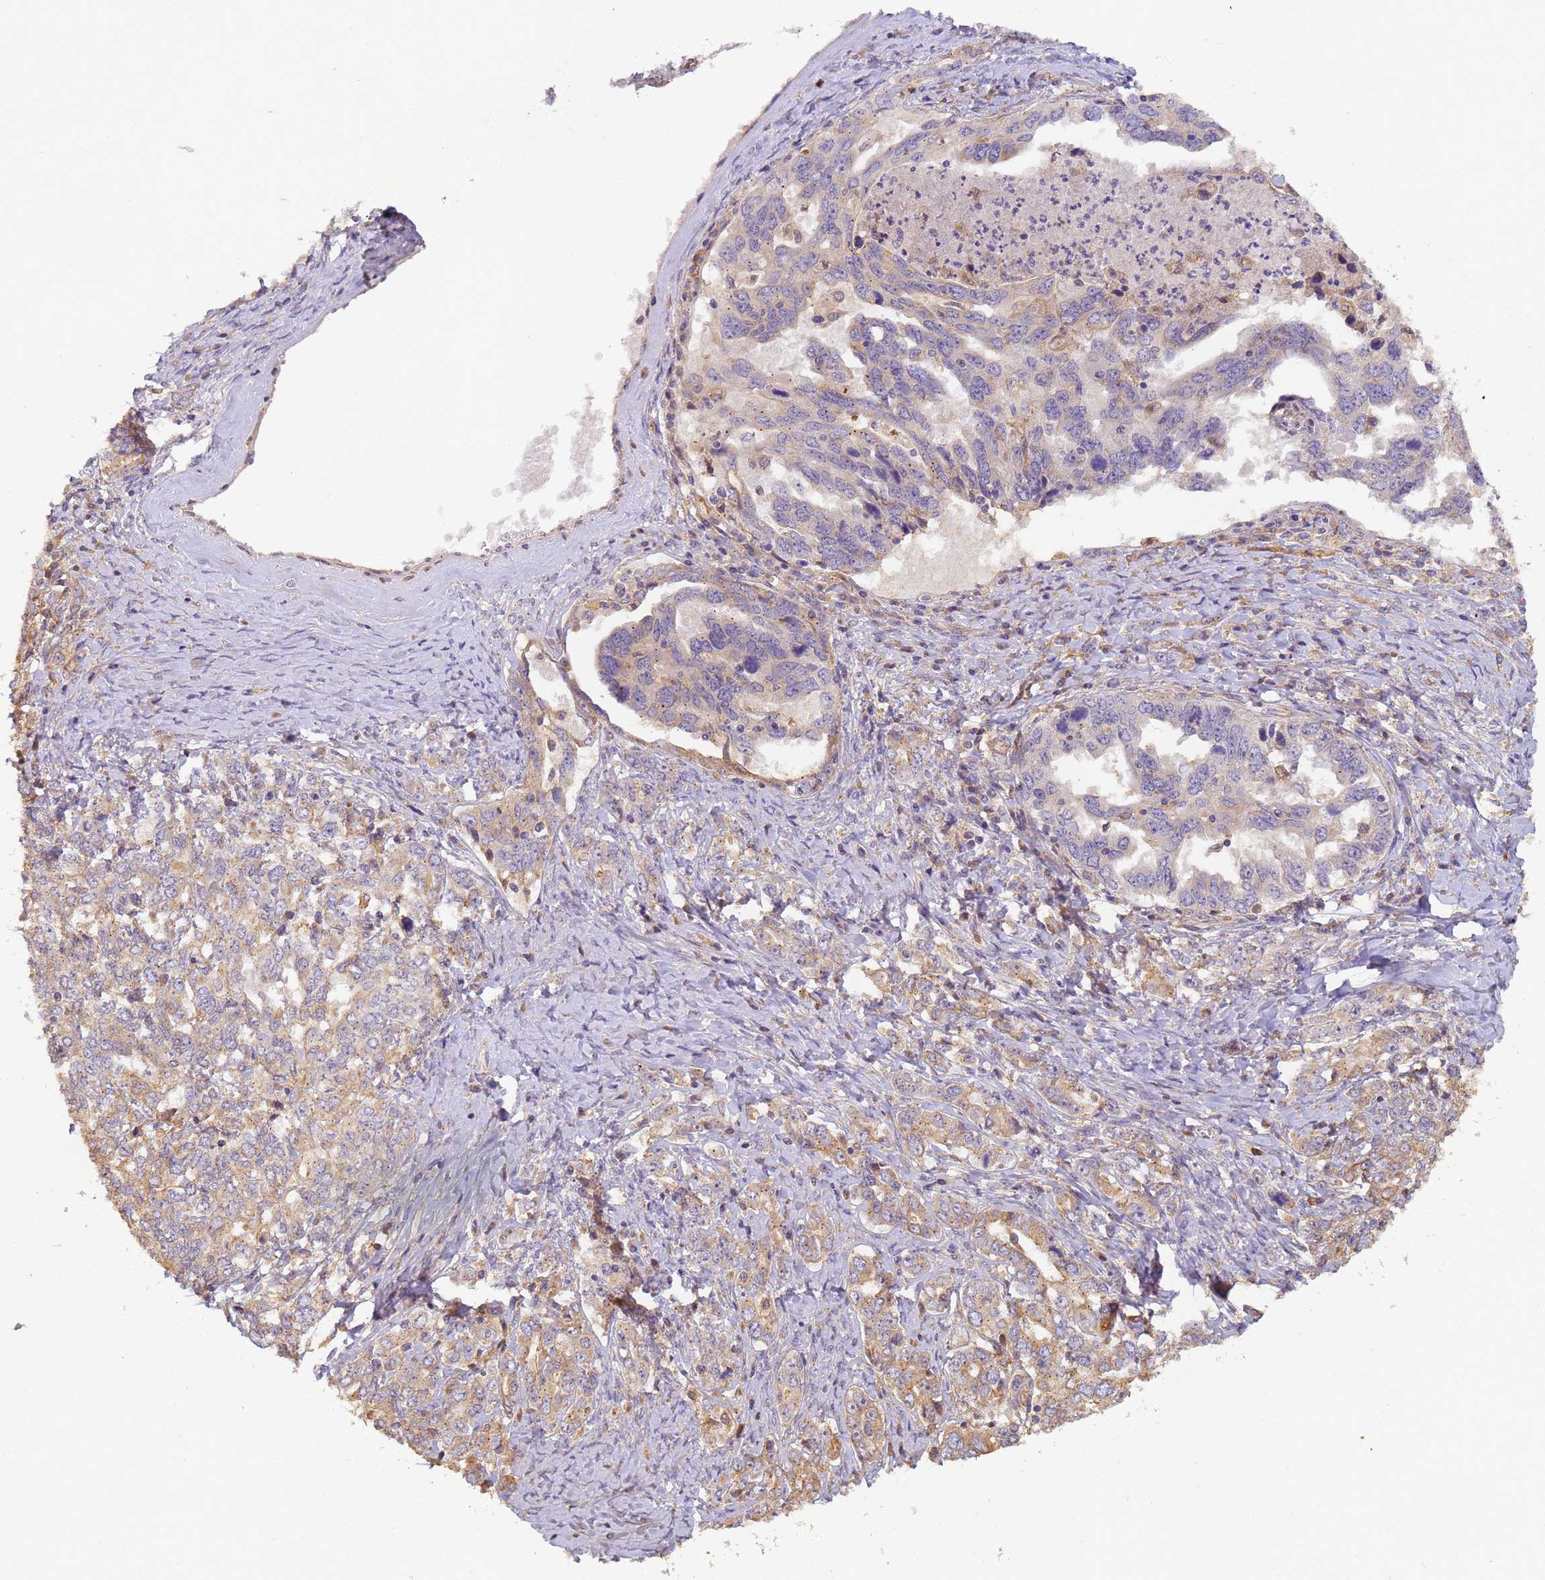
{"staining": {"intensity": "moderate", "quantity": "25%-75%", "location": "cytoplasmic/membranous"}, "tissue": "ovarian cancer", "cell_type": "Tumor cells", "image_type": "cancer", "snomed": [{"axis": "morphology", "description": "Carcinoma, endometroid"}, {"axis": "topography", "description": "Ovary"}], "caption": "Brown immunohistochemical staining in human ovarian cancer (endometroid carcinoma) demonstrates moderate cytoplasmic/membranous staining in approximately 25%-75% of tumor cells.", "gene": "TIGAR", "patient": {"sex": "female", "age": 62}}